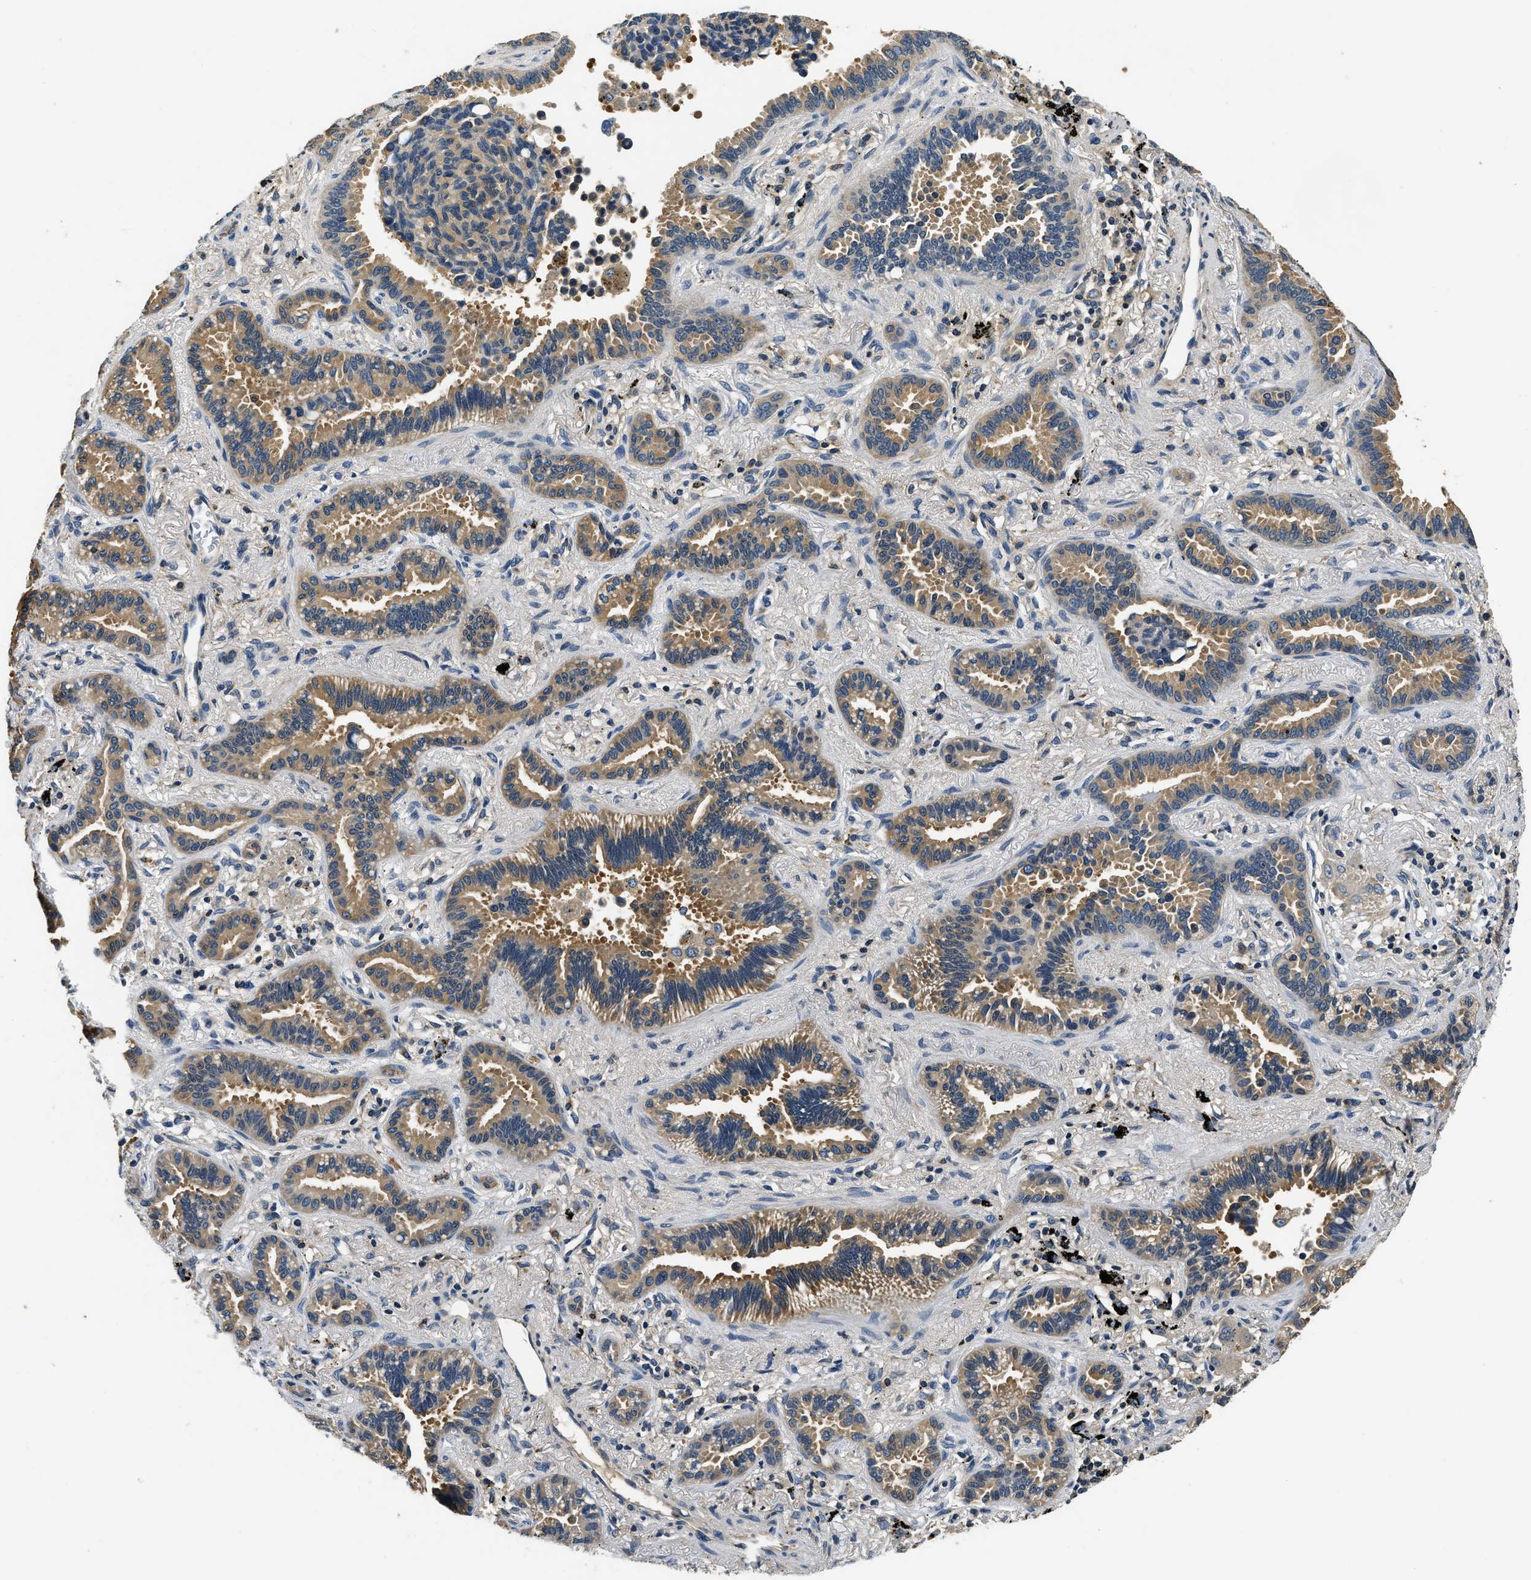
{"staining": {"intensity": "moderate", "quantity": ">75%", "location": "cytoplasmic/membranous"}, "tissue": "lung cancer", "cell_type": "Tumor cells", "image_type": "cancer", "snomed": [{"axis": "morphology", "description": "Normal tissue, NOS"}, {"axis": "morphology", "description": "Adenocarcinoma, NOS"}, {"axis": "topography", "description": "Lung"}], "caption": "Immunohistochemistry micrograph of neoplastic tissue: human lung cancer (adenocarcinoma) stained using immunohistochemistry shows medium levels of moderate protein expression localized specifically in the cytoplasmic/membranous of tumor cells, appearing as a cytoplasmic/membranous brown color.", "gene": "RESF1", "patient": {"sex": "male", "age": 59}}